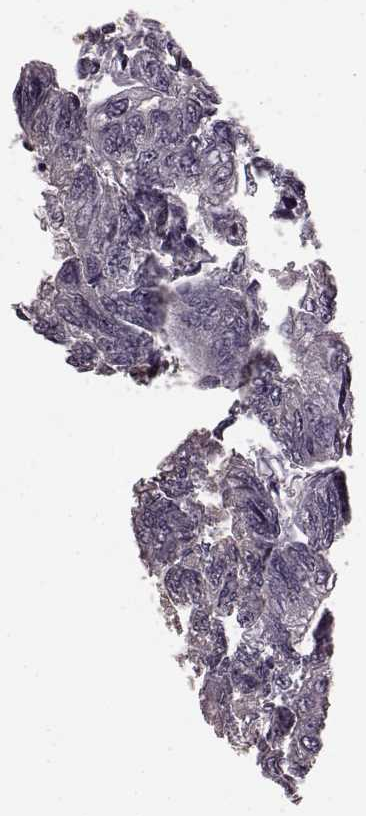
{"staining": {"intensity": "negative", "quantity": "none", "location": "none"}, "tissue": "colorectal cancer", "cell_type": "Tumor cells", "image_type": "cancer", "snomed": [{"axis": "morphology", "description": "Adenocarcinoma, NOS"}, {"axis": "topography", "description": "Colon"}], "caption": "Colorectal cancer (adenocarcinoma) was stained to show a protein in brown. There is no significant staining in tumor cells.", "gene": "NRL", "patient": {"sex": "female", "age": 65}}